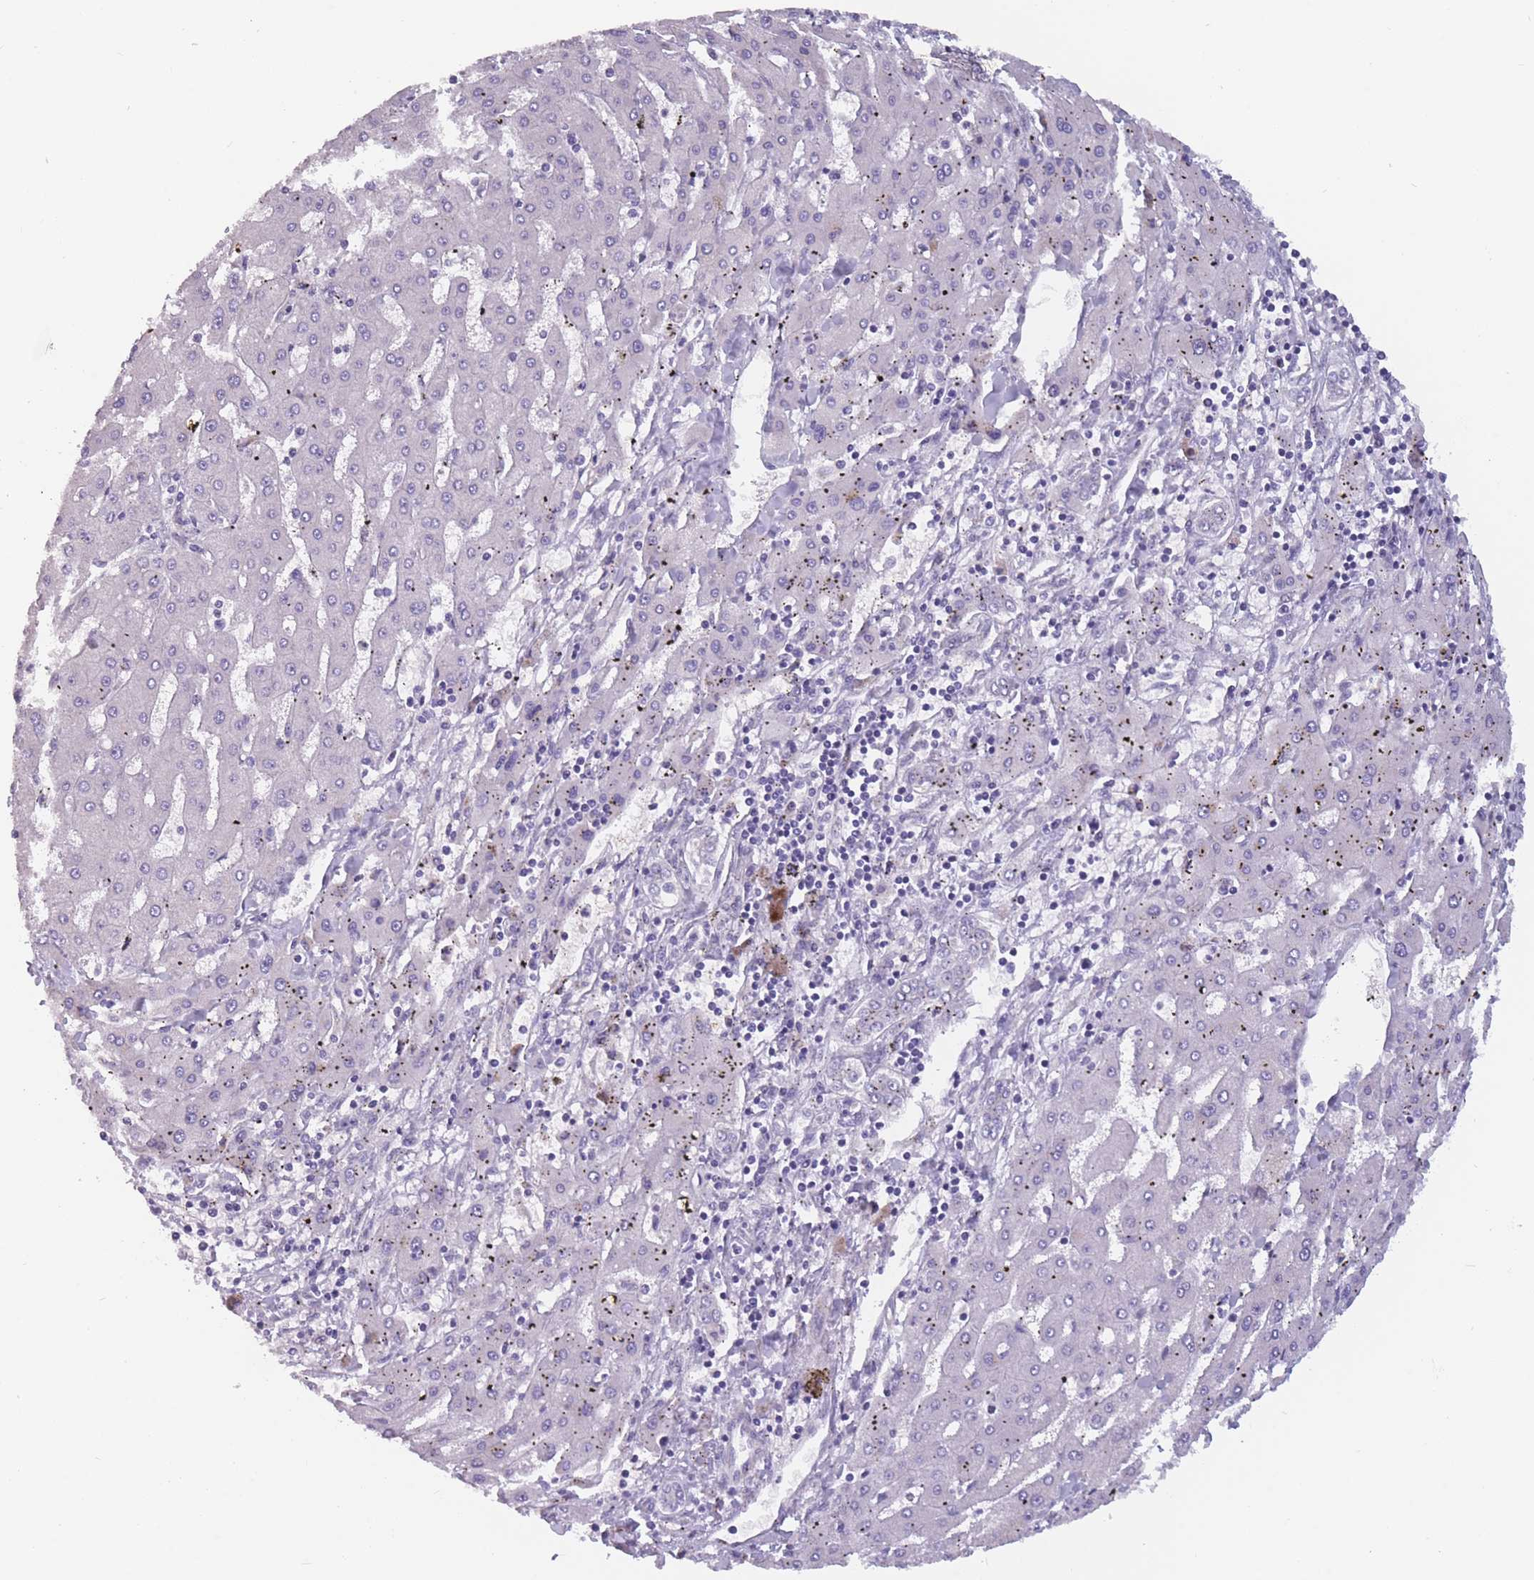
{"staining": {"intensity": "negative", "quantity": "none", "location": "none"}, "tissue": "liver cancer", "cell_type": "Tumor cells", "image_type": "cancer", "snomed": [{"axis": "morphology", "description": "Carcinoma, Hepatocellular, NOS"}, {"axis": "topography", "description": "Liver"}], "caption": "Immunohistochemical staining of liver cancer (hepatocellular carcinoma) displays no significant staining in tumor cells. (DAB IHC, high magnification).", "gene": "FAM83F", "patient": {"sex": "male", "age": 72}}